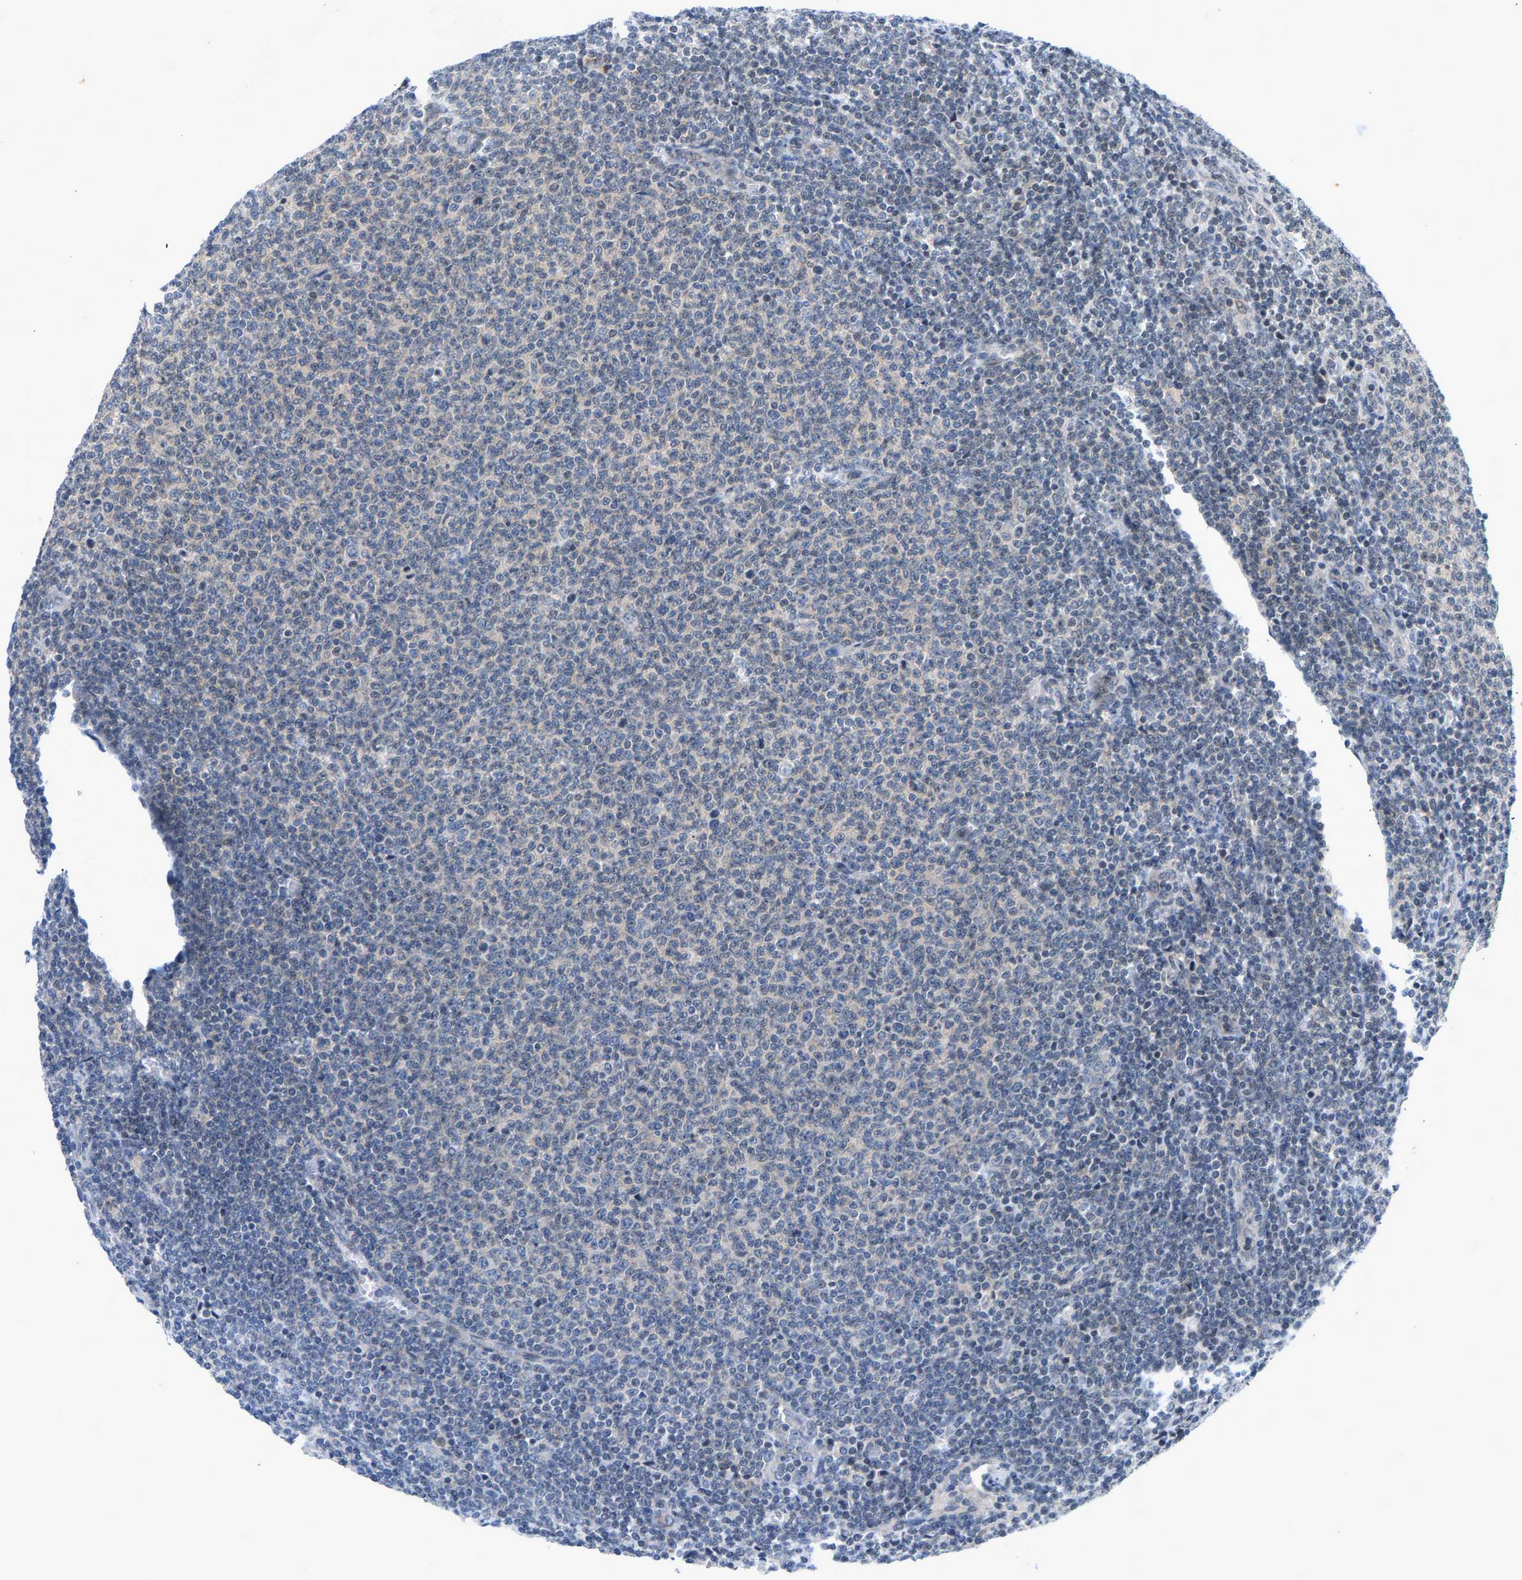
{"staining": {"intensity": "negative", "quantity": "none", "location": "none"}, "tissue": "lymphoma", "cell_type": "Tumor cells", "image_type": "cancer", "snomed": [{"axis": "morphology", "description": "Malignant lymphoma, non-Hodgkin's type, Low grade"}, {"axis": "topography", "description": "Lymph node"}], "caption": "Malignant lymphoma, non-Hodgkin's type (low-grade) was stained to show a protein in brown. There is no significant positivity in tumor cells. The staining is performed using DAB brown chromogen with nuclei counter-stained in using hematoxylin.", "gene": "ZPR1", "patient": {"sex": "male", "age": 66}}